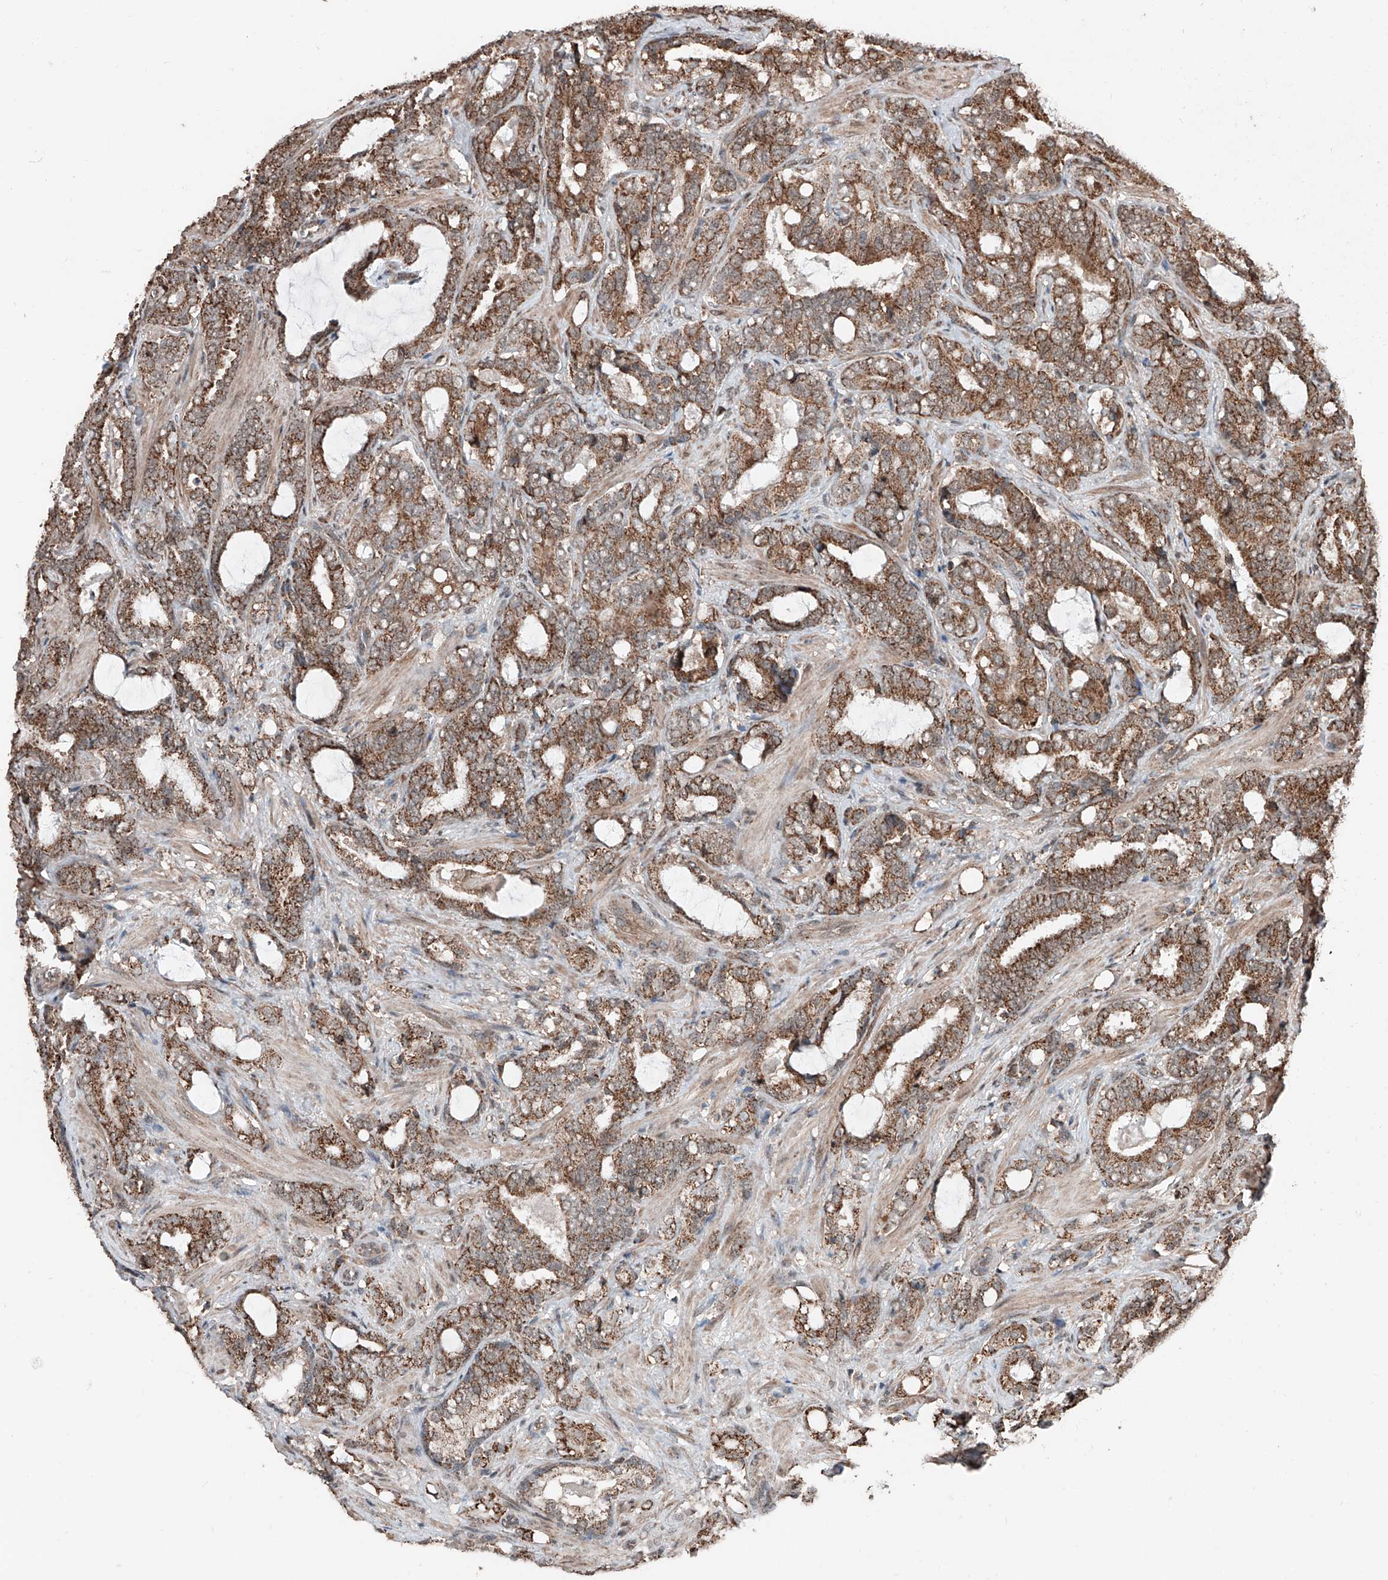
{"staining": {"intensity": "strong", "quantity": ">75%", "location": "cytoplasmic/membranous"}, "tissue": "prostate cancer", "cell_type": "Tumor cells", "image_type": "cancer", "snomed": [{"axis": "morphology", "description": "Adenocarcinoma, High grade"}, {"axis": "topography", "description": "Prostate and seminal vesicle, NOS"}], "caption": "Prostate cancer (adenocarcinoma (high-grade)) tissue exhibits strong cytoplasmic/membranous positivity in approximately >75% of tumor cells, visualized by immunohistochemistry. The staining was performed using DAB to visualize the protein expression in brown, while the nuclei were stained in blue with hematoxylin (Magnification: 20x).", "gene": "ZNF445", "patient": {"sex": "male", "age": 67}}